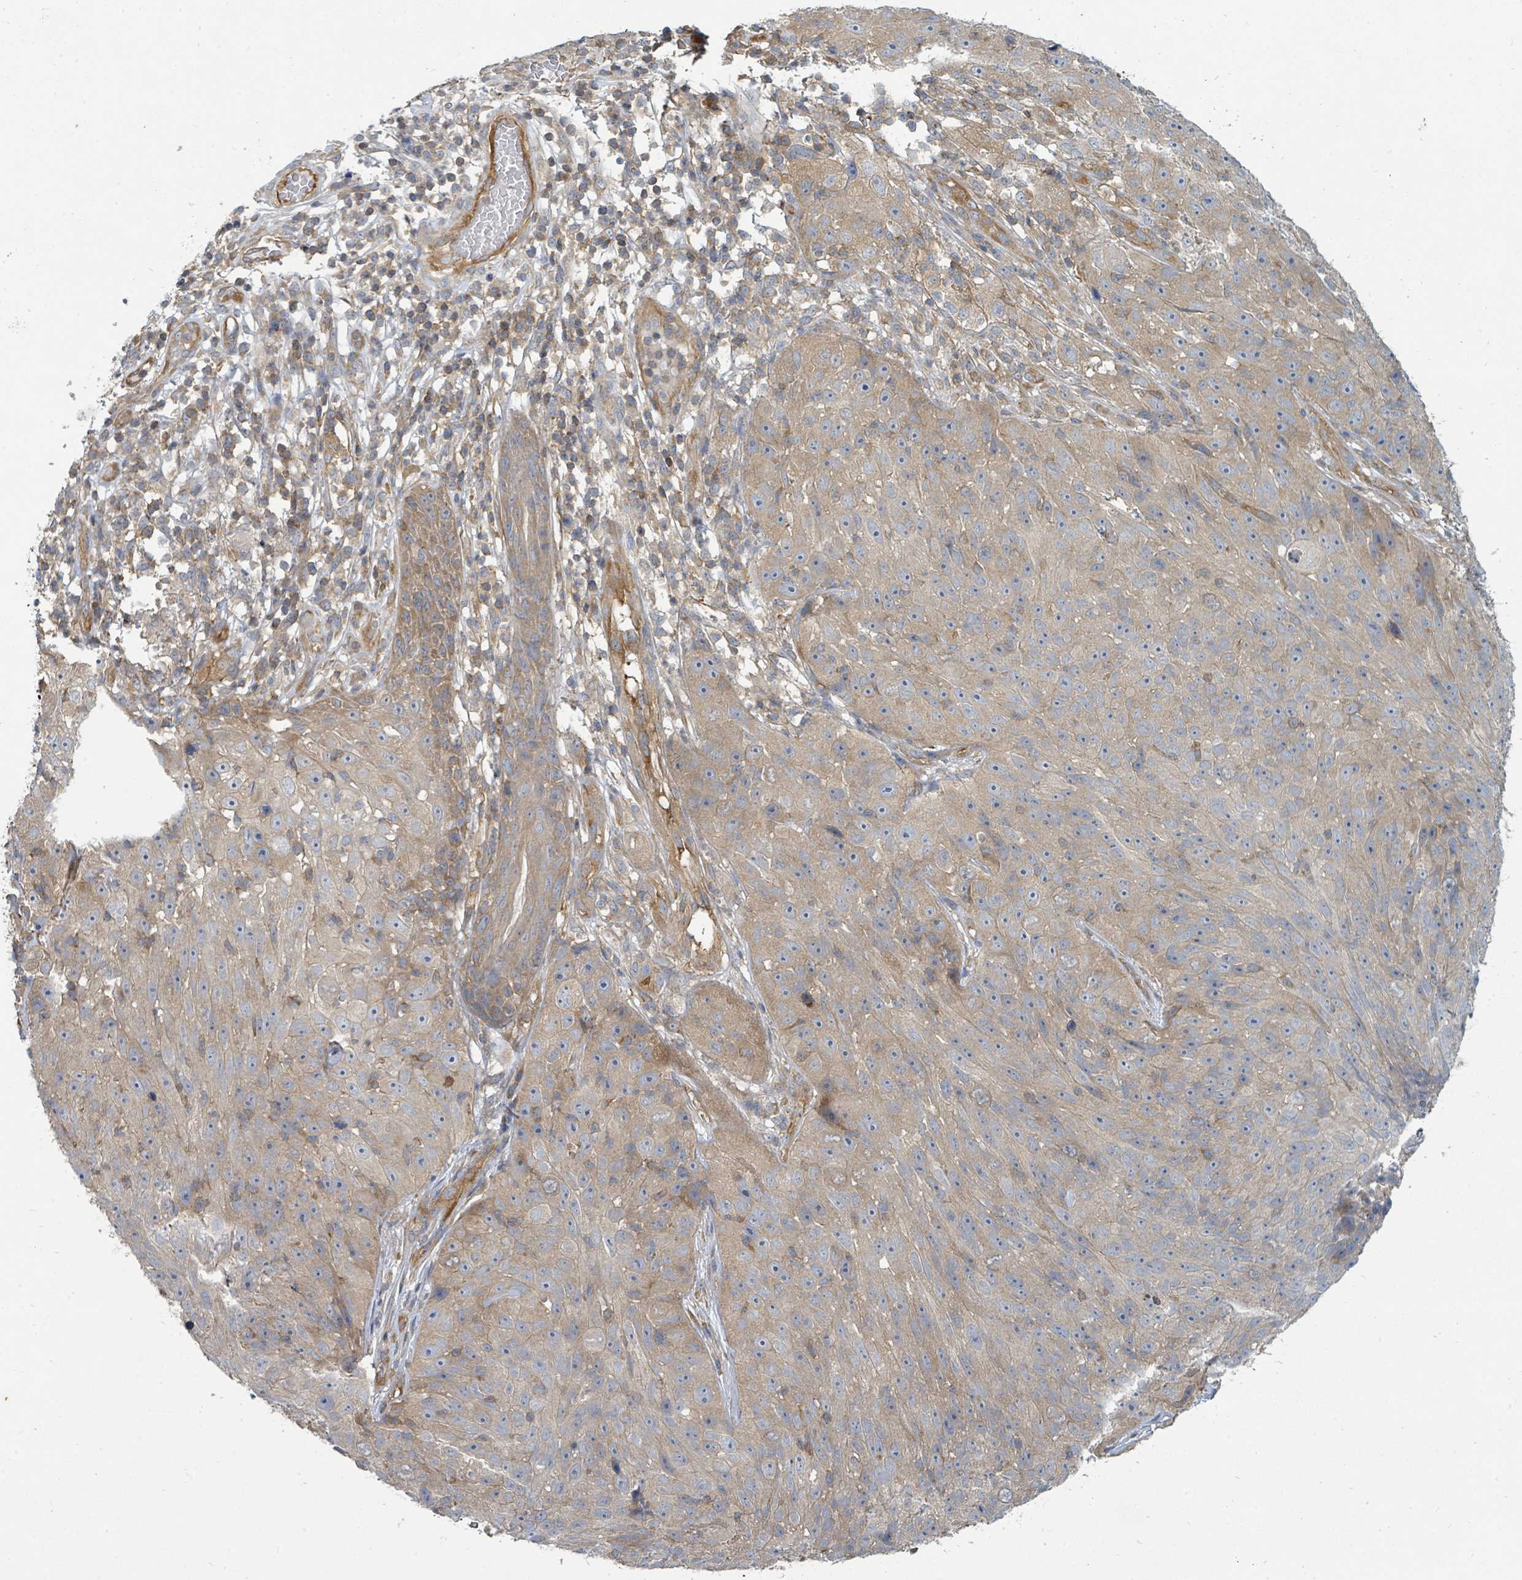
{"staining": {"intensity": "weak", "quantity": ">75%", "location": "cytoplasmic/membranous"}, "tissue": "skin cancer", "cell_type": "Tumor cells", "image_type": "cancer", "snomed": [{"axis": "morphology", "description": "Squamous cell carcinoma, NOS"}, {"axis": "topography", "description": "Skin"}], "caption": "A low amount of weak cytoplasmic/membranous expression is seen in about >75% of tumor cells in squamous cell carcinoma (skin) tissue. The protein of interest is shown in brown color, while the nuclei are stained blue.", "gene": "BOLA2B", "patient": {"sex": "female", "age": 87}}